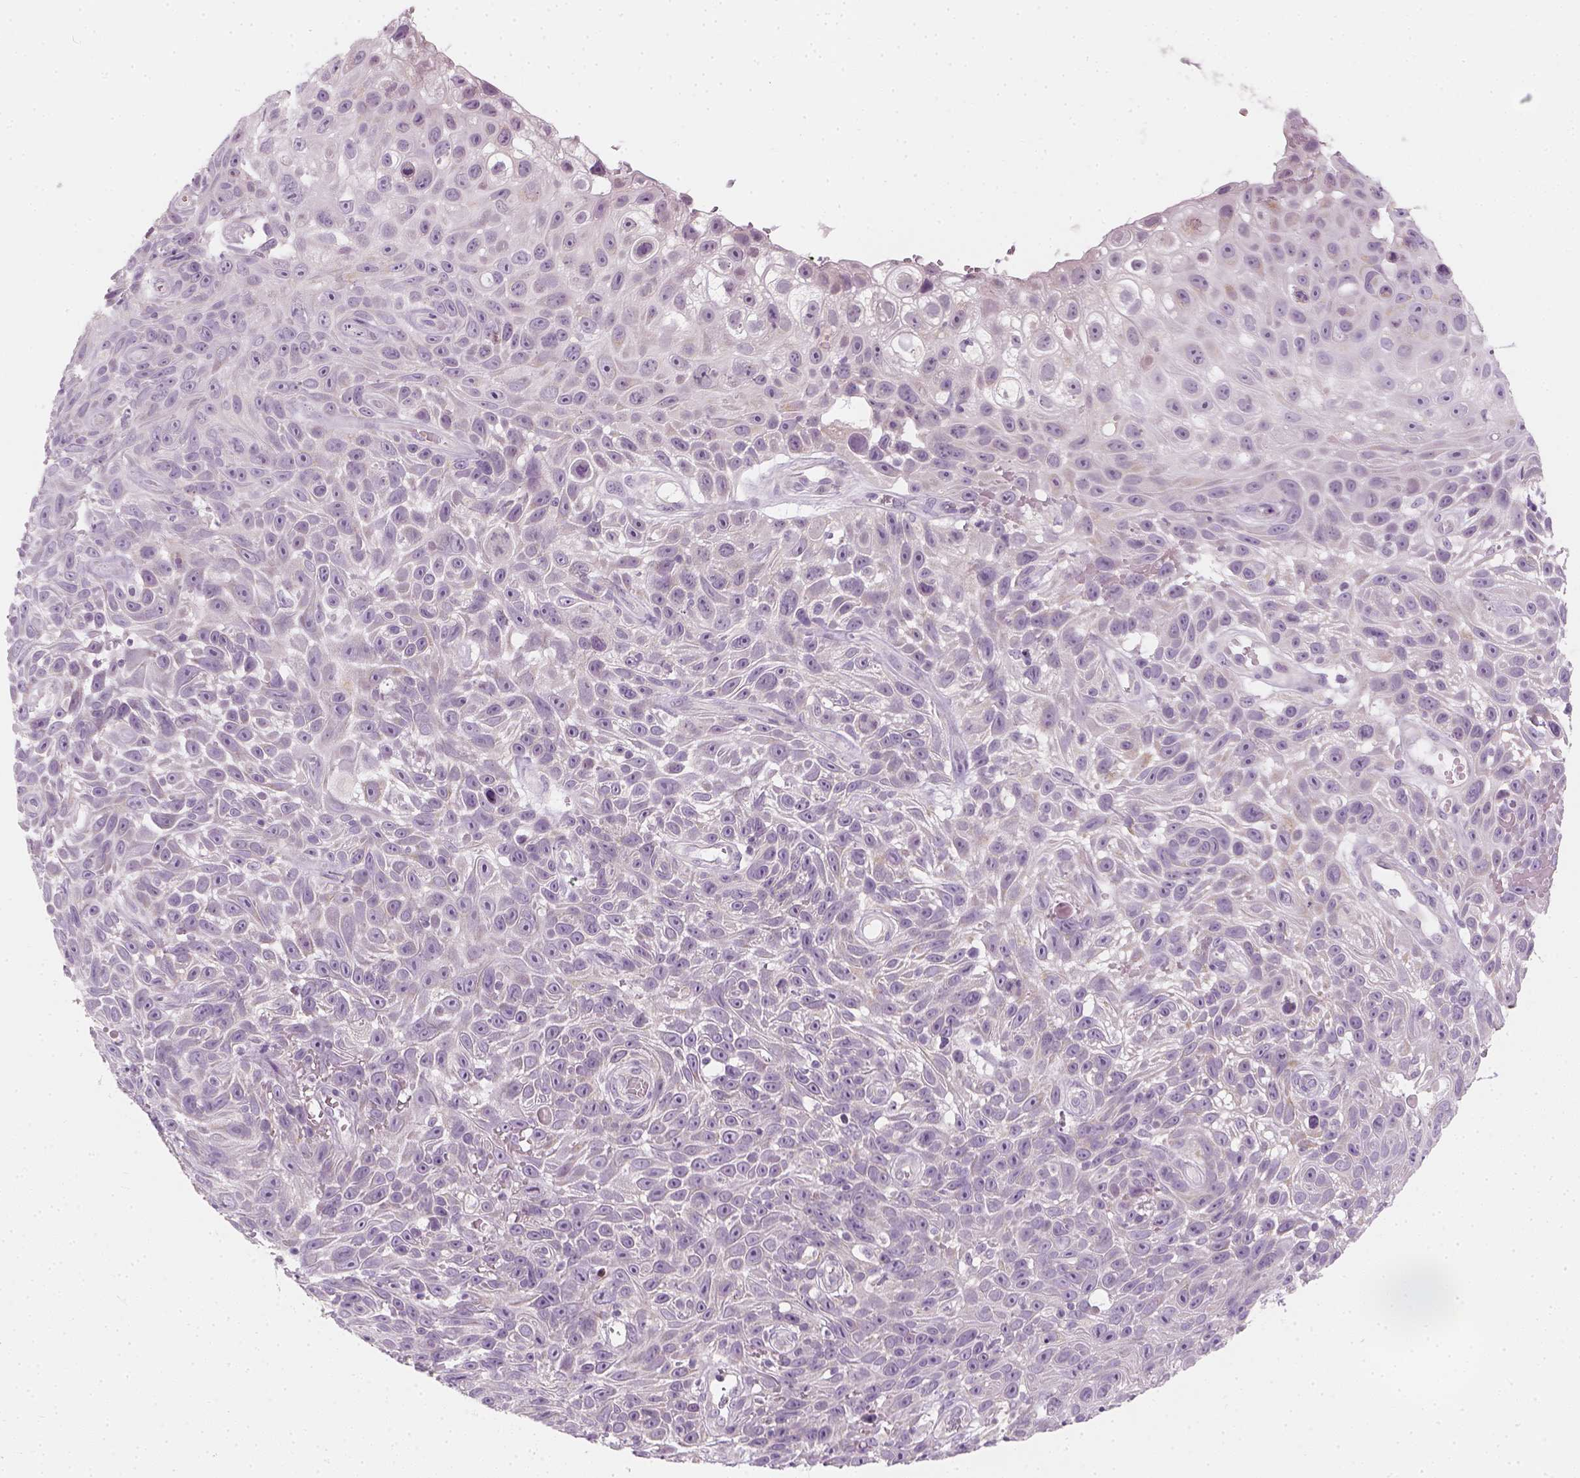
{"staining": {"intensity": "negative", "quantity": "none", "location": "none"}, "tissue": "skin cancer", "cell_type": "Tumor cells", "image_type": "cancer", "snomed": [{"axis": "morphology", "description": "Squamous cell carcinoma, NOS"}, {"axis": "topography", "description": "Skin"}], "caption": "Skin cancer (squamous cell carcinoma) was stained to show a protein in brown. There is no significant expression in tumor cells. Nuclei are stained in blue.", "gene": "PRAME", "patient": {"sex": "male", "age": 82}}